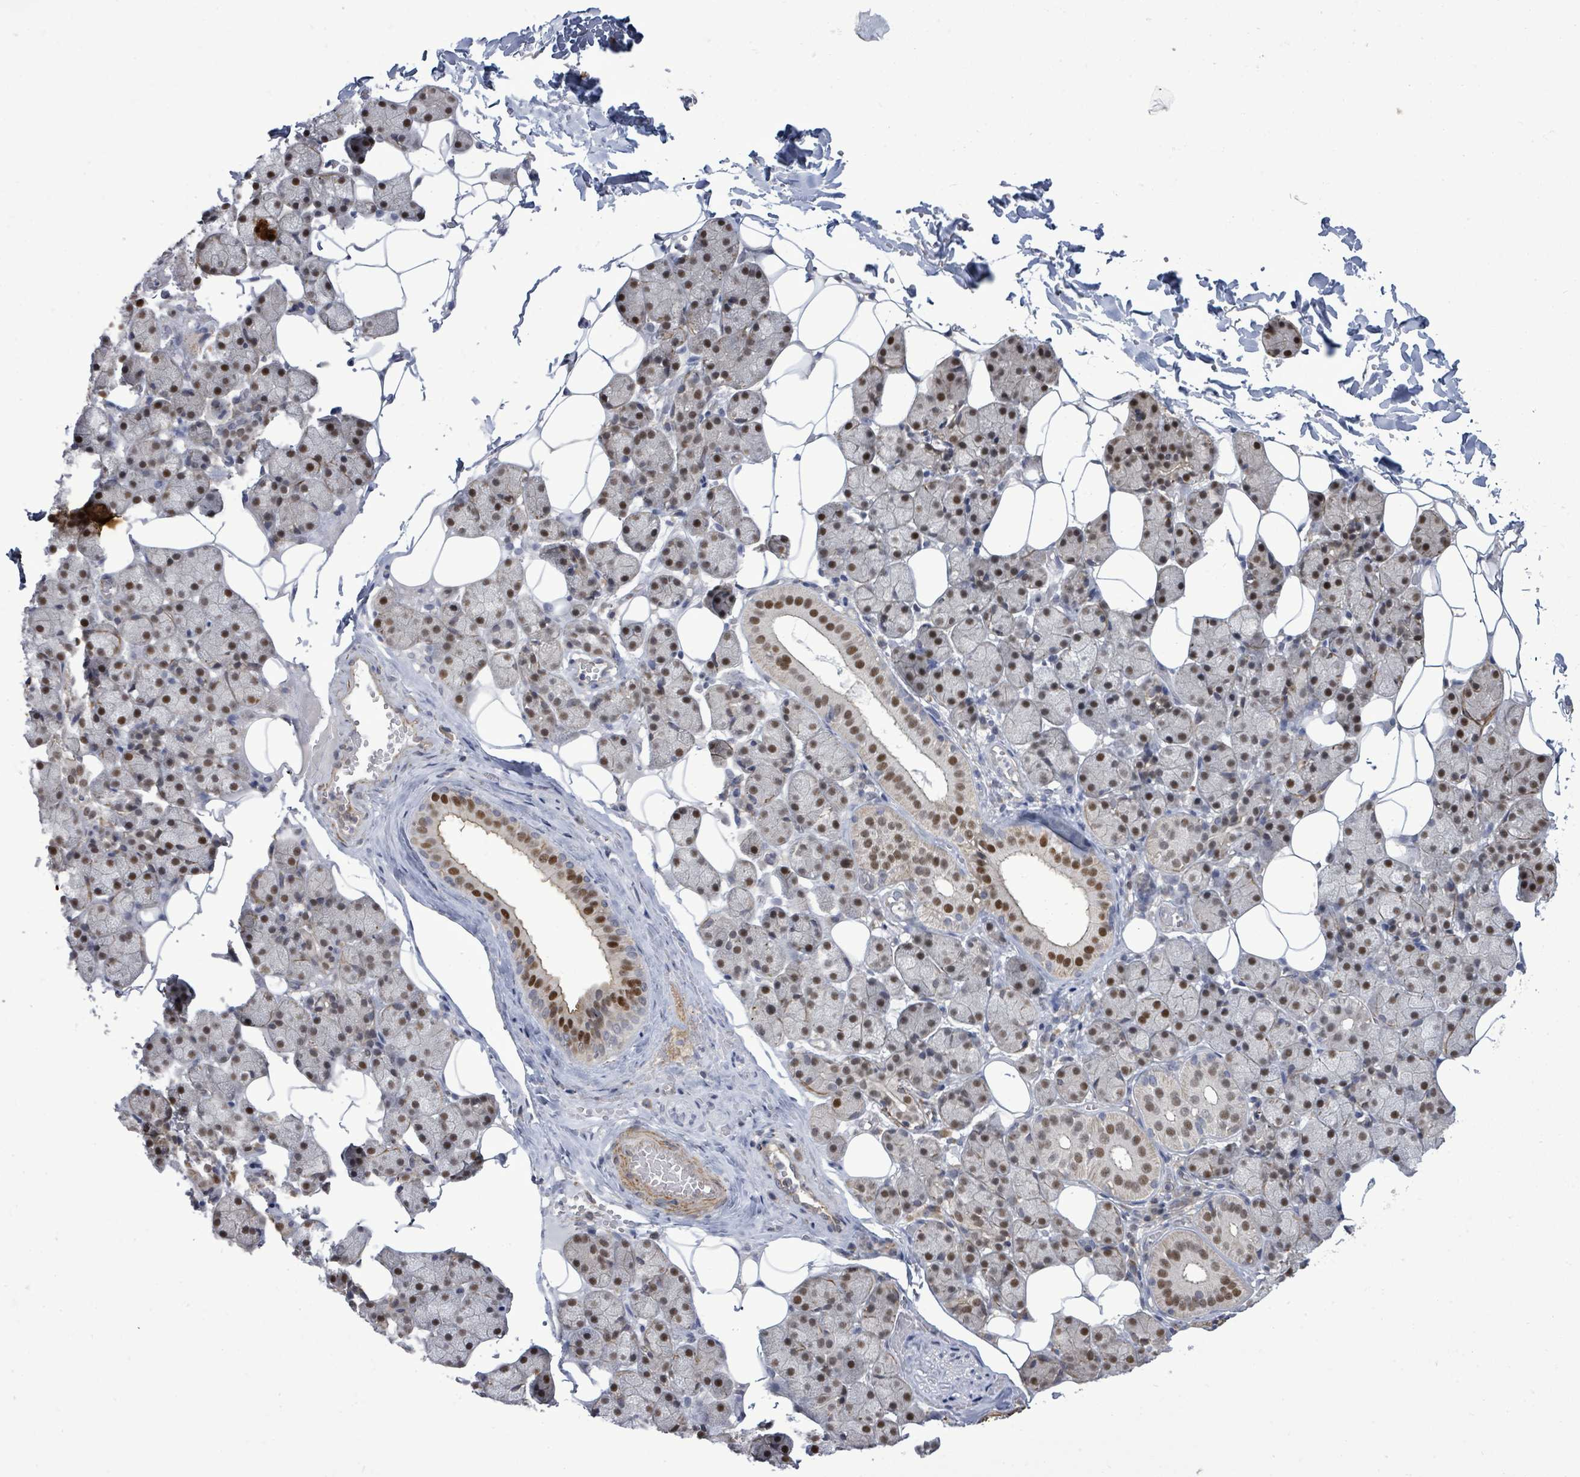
{"staining": {"intensity": "strong", "quantity": "25%-75%", "location": "nuclear"}, "tissue": "salivary gland", "cell_type": "Glandular cells", "image_type": "normal", "snomed": [{"axis": "morphology", "description": "Normal tissue, NOS"}, {"axis": "topography", "description": "Salivary gland"}], "caption": "Protein positivity by IHC reveals strong nuclear staining in approximately 25%-75% of glandular cells in benign salivary gland.", "gene": "PAPSS1", "patient": {"sex": "female", "age": 33}}